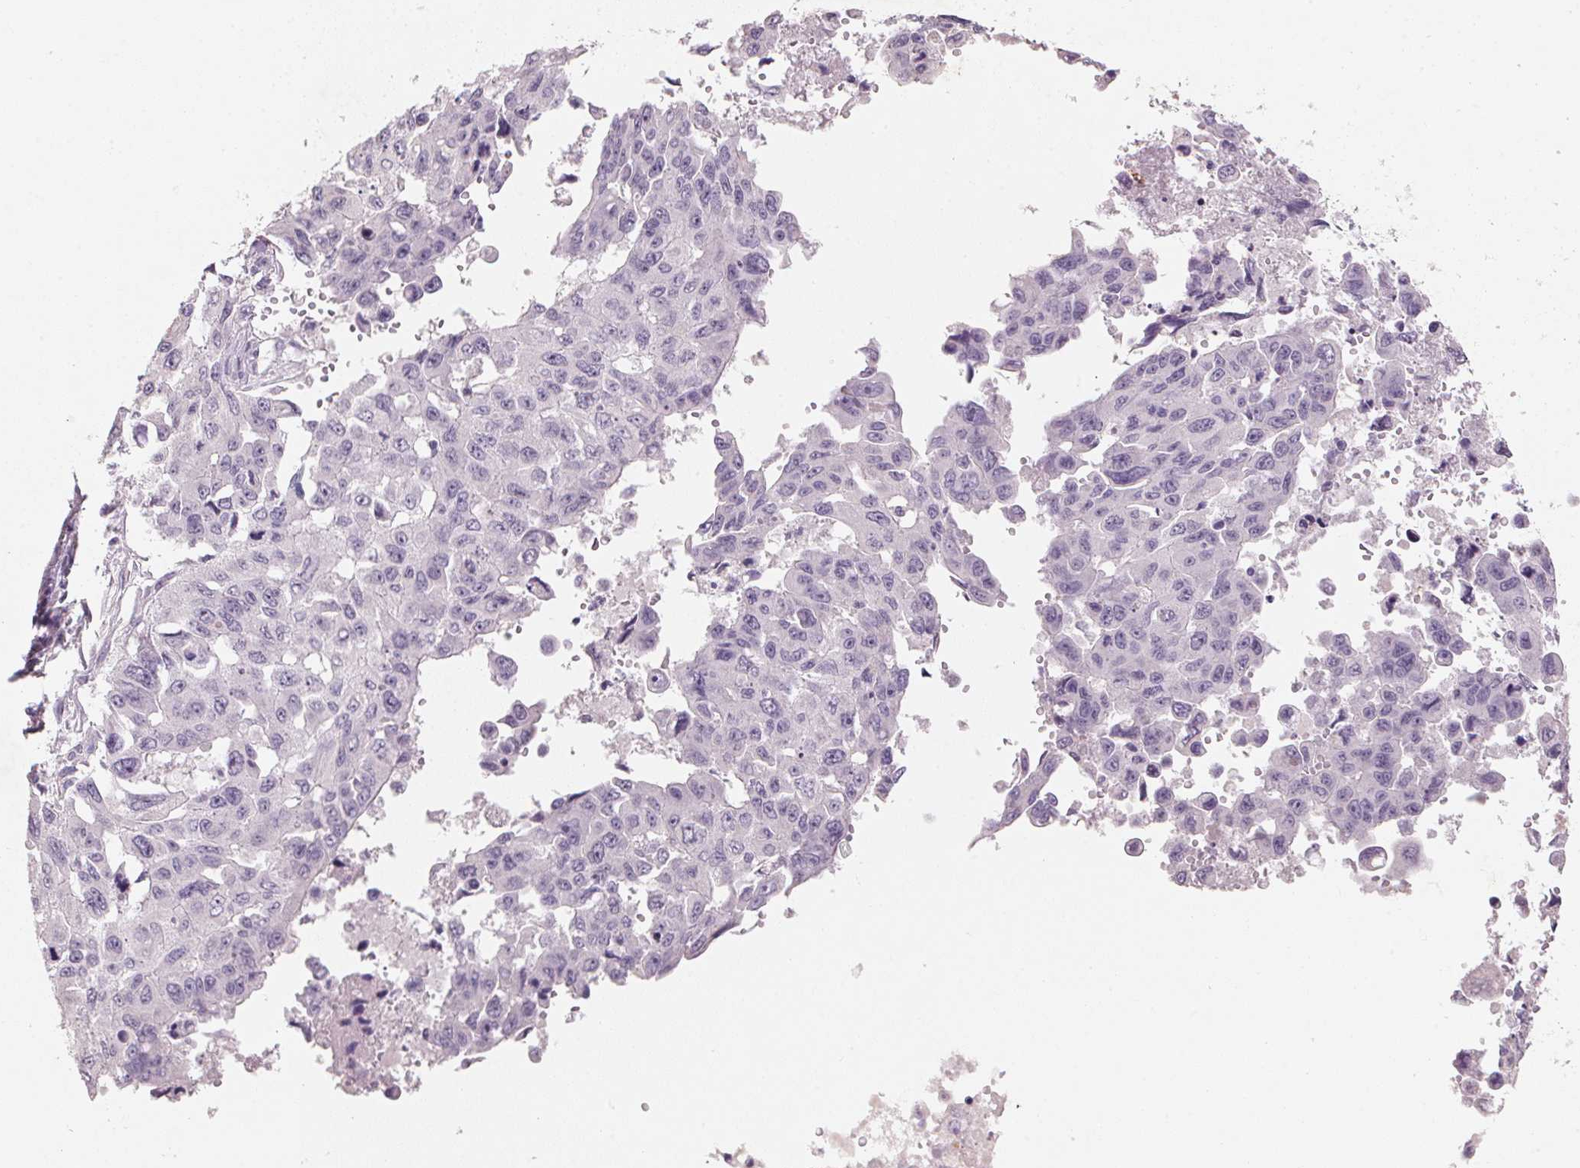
{"staining": {"intensity": "negative", "quantity": "none", "location": "none"}, "tissue": "lung cancer", "cell_type": "Tumor cells", "image_type": "cancer", "snomed": [{"axis": "morphology", "description": "Adenocarcinoma, NOS"}, {"axis": "topography", "description": "Lung"}], "caption": "An image of human lung cancer (adenocarcinoma) is negative for staining in tumor cells.", "gene": "CXCL5", "patient": {"sex": "male", "age": 64}}